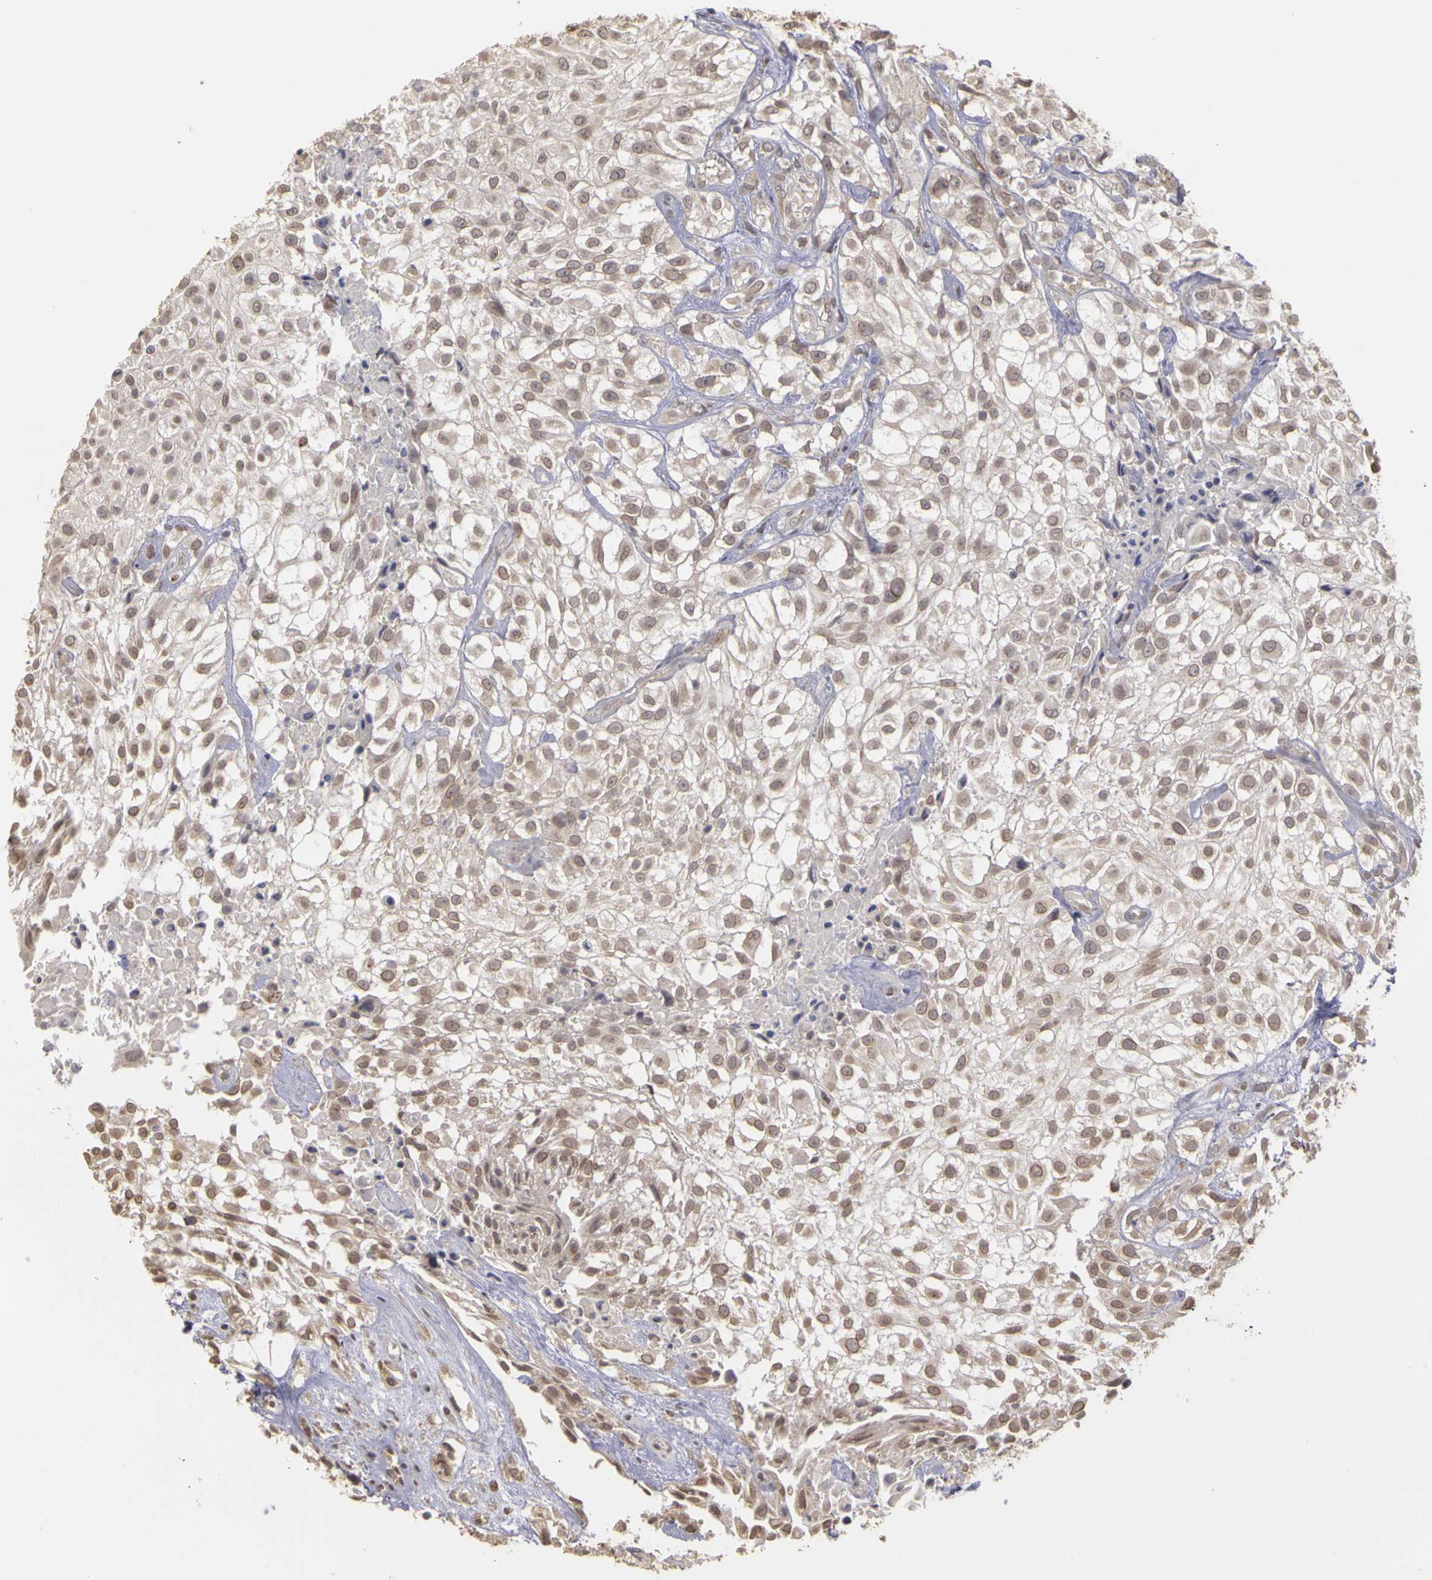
{"staining": {"intensity": "weak", "quantity": ">75%", "location": "cytoplasmic/membranous"}, "tissue": "urothelial cancer", "cell_type": "Tumor cells", "image_type": "cancer", "snomed": [{"axis": "morphology", "description": "Urothelial carcinoma, High grade"}, {"axis": "topography", "description": "Urinary bladder"}], "caption": "A brown stain labels weak cytoplasmic/membranous staining of a protein in human urothelial carcinoma (high-grade) tumor cells.", "gene": "FRMD7", "patient": {"sex": "male", "age": 56}}